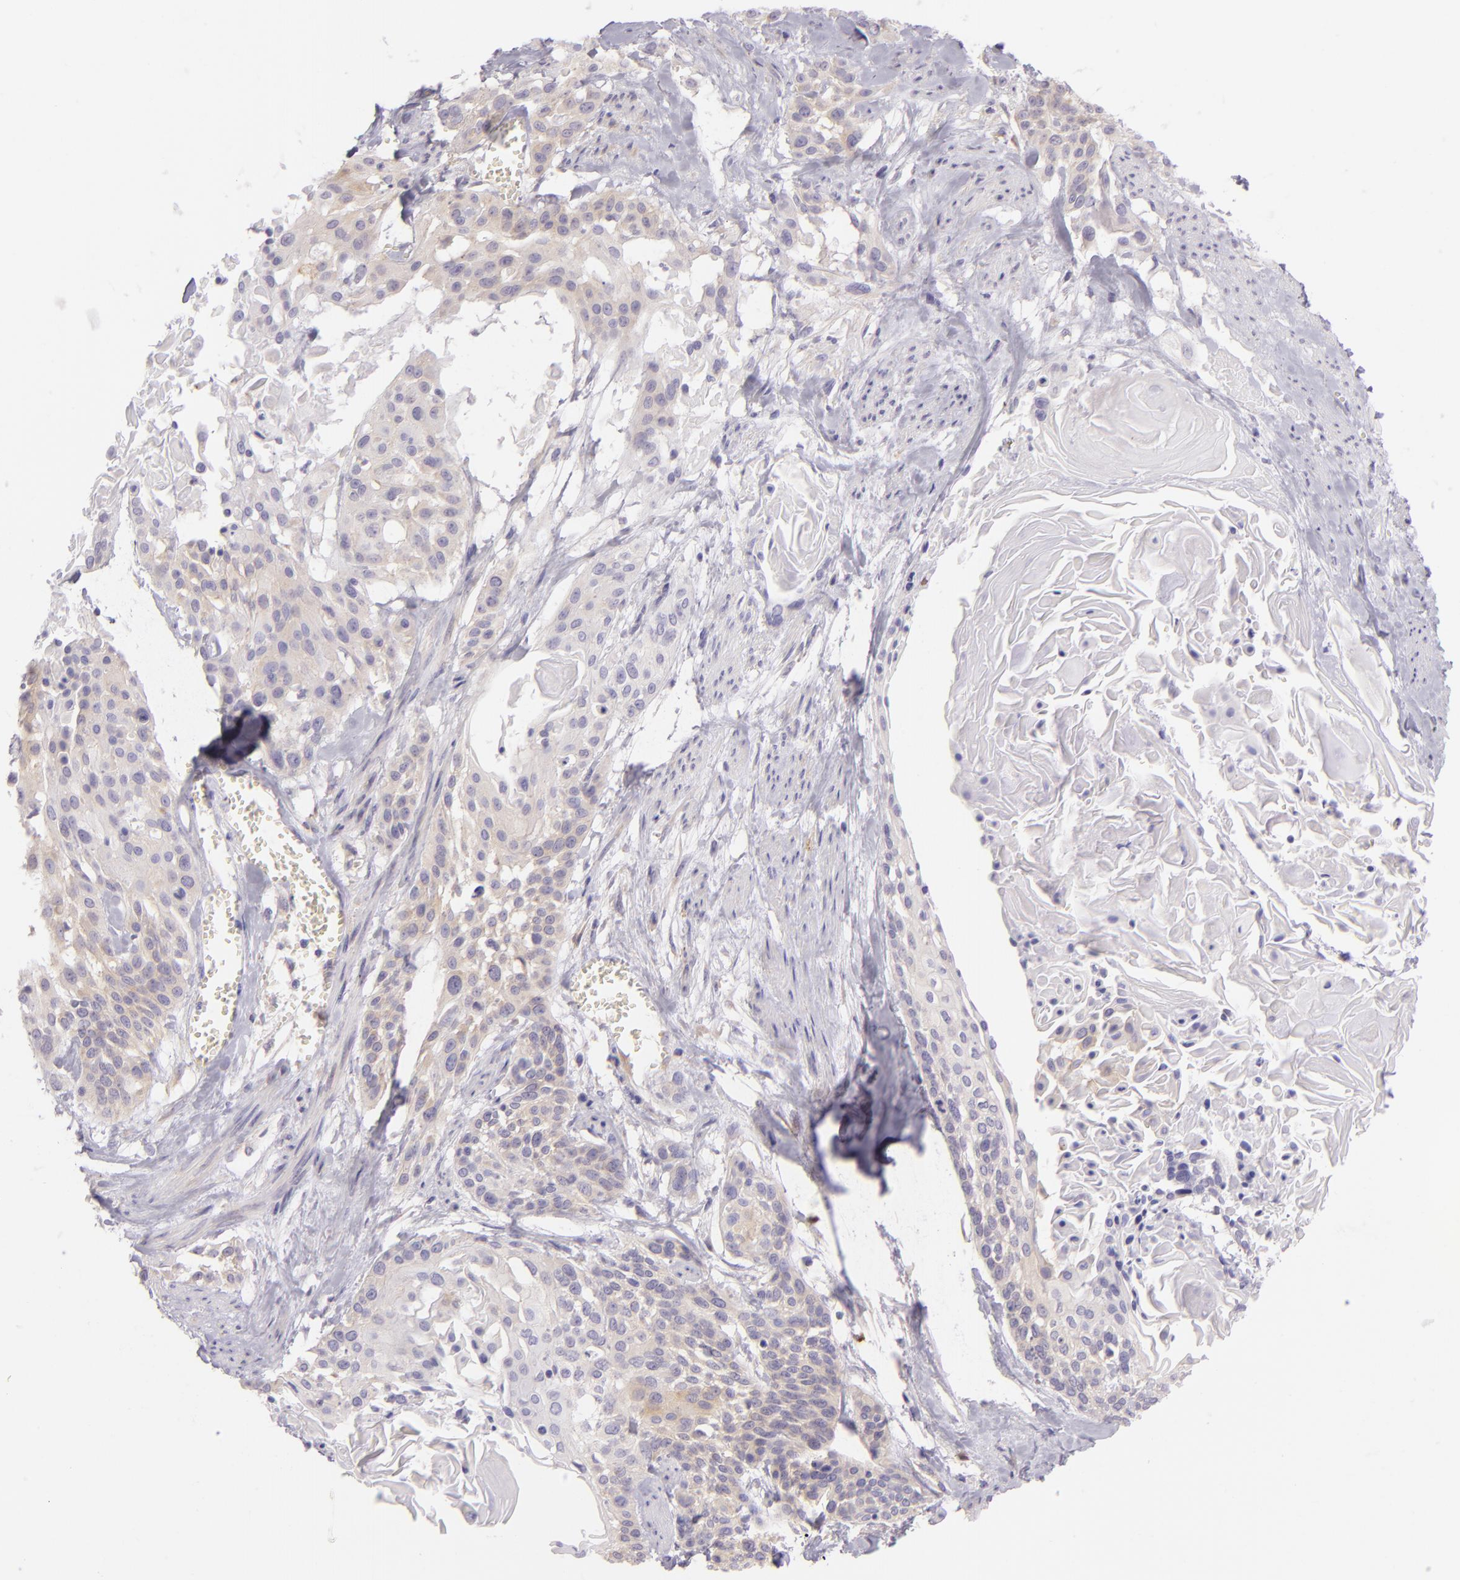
{"staining": {"intensity": "negative", "quantity": "none", "location": "none"}, "tissue": "cervical cancer", "cell_type": "Tumor cells", "image_type": "cancer", "snomed": [{"axis": "morphology", "description": "Squamous cell carcinoma, NOS"}, {"axis": "topography", "description": "Cervix"}], "caption": "The image shows no significant staining in tumor cells of squamous cell carcinoma (cervical).", "gene": "ZC3H7B", "patient": {"sex": "female", "age": 57}}